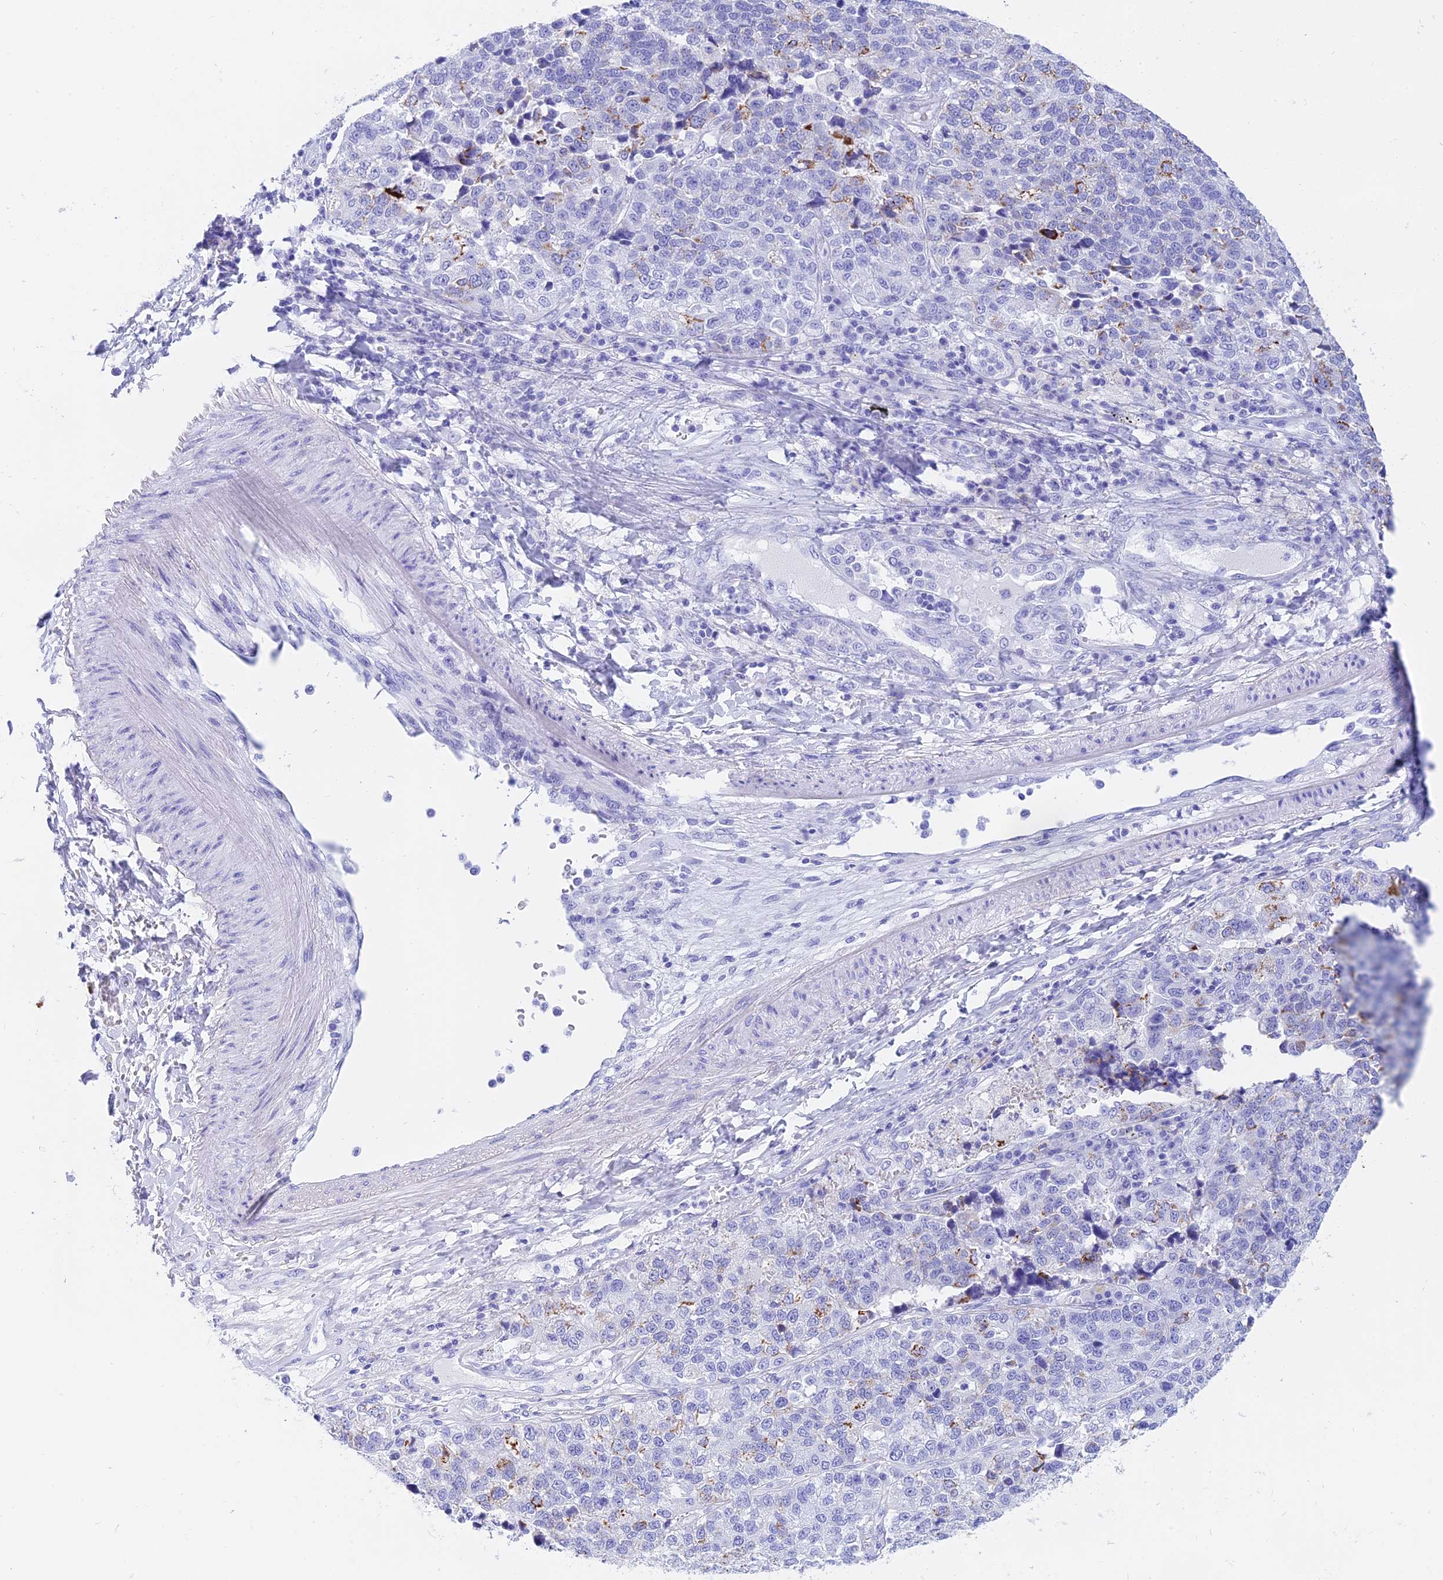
{"staining": {"intensity": "negative", "quantity": "none", "location": "none"}, "tissue": "lung cancer", "cell_type": "Tumor cells", "image_type": "cancer", "snomed": [{"axis": "morphology", "description": "Adenocarcinoma, NOS"}, {"axis": "topography", "description": "Lung"}], "caption": "Immunohistochemical staining of adenocarcinoma (lung) demonstrates no significant staining in tumor cells.", "gene": "ISCA1", "patient": {"sex": "male", "age": 49}}